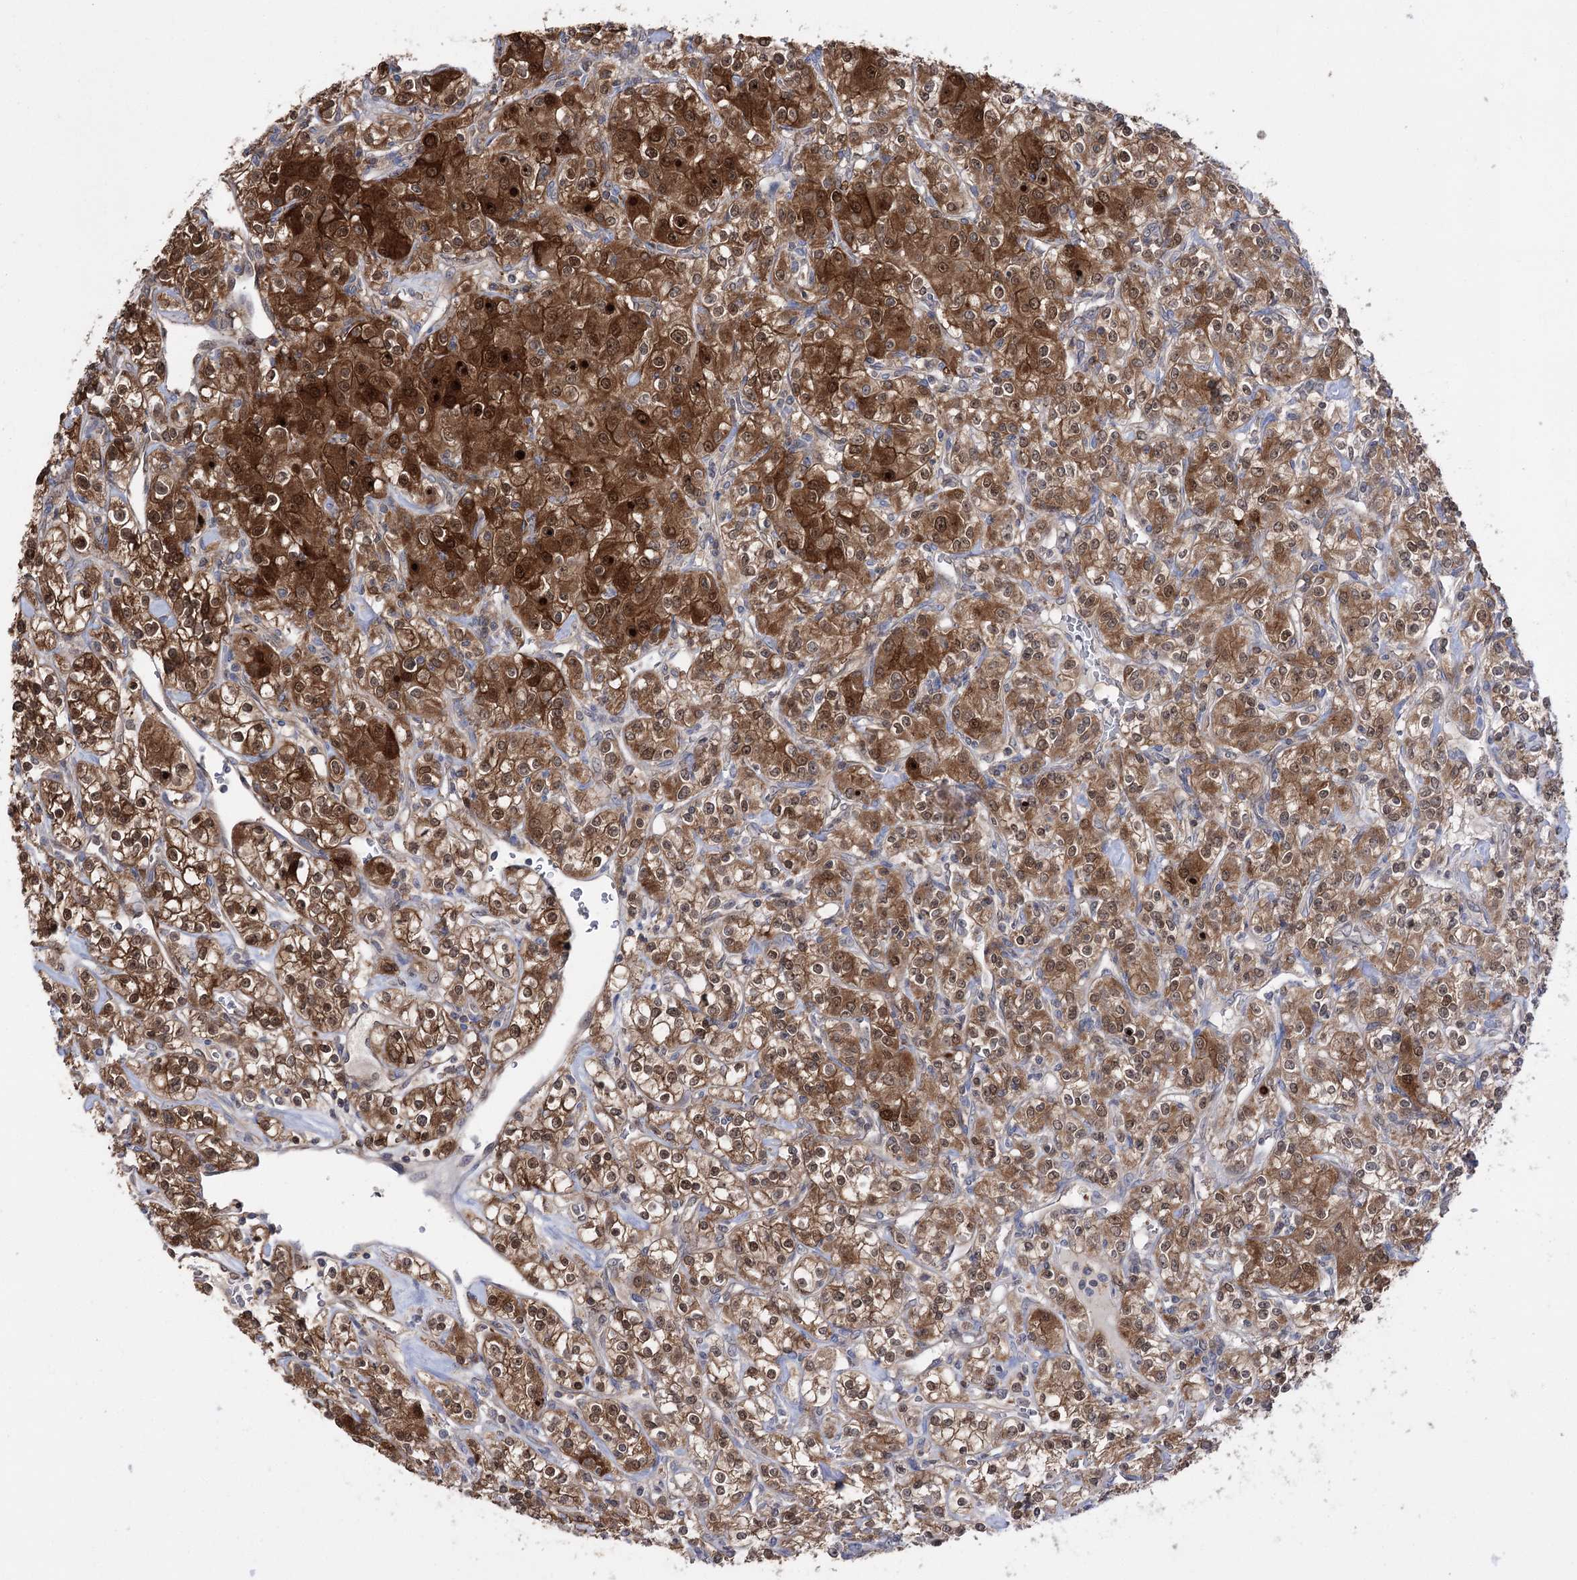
{"staining": {"intensity": "strong", "quantity": ">75%", "location": "cytoplasmic/membranous,nuclear"}, "tissue": "renal cancer", "cell_type": "Tumor cells", "image_type": "cancer", "snomed": [{"axis": "morphology", "description": "Adenocarcinoma, NOS"}, {"axis": "topography", "description": "Kidney"}], "caption": "Protein staining of adenocarcinoma (renal) tissue shows strong cytoplasmic/membranous and nuclear expression in about >75% of tumor cells. The staining was performed using DAB to visualize the protein expression in brown, while the nuclei were stained in blue with hematoxylin (Magnification: 20x).", "gene": "PTER", "patient": {"sex": "male", "age": 77}}